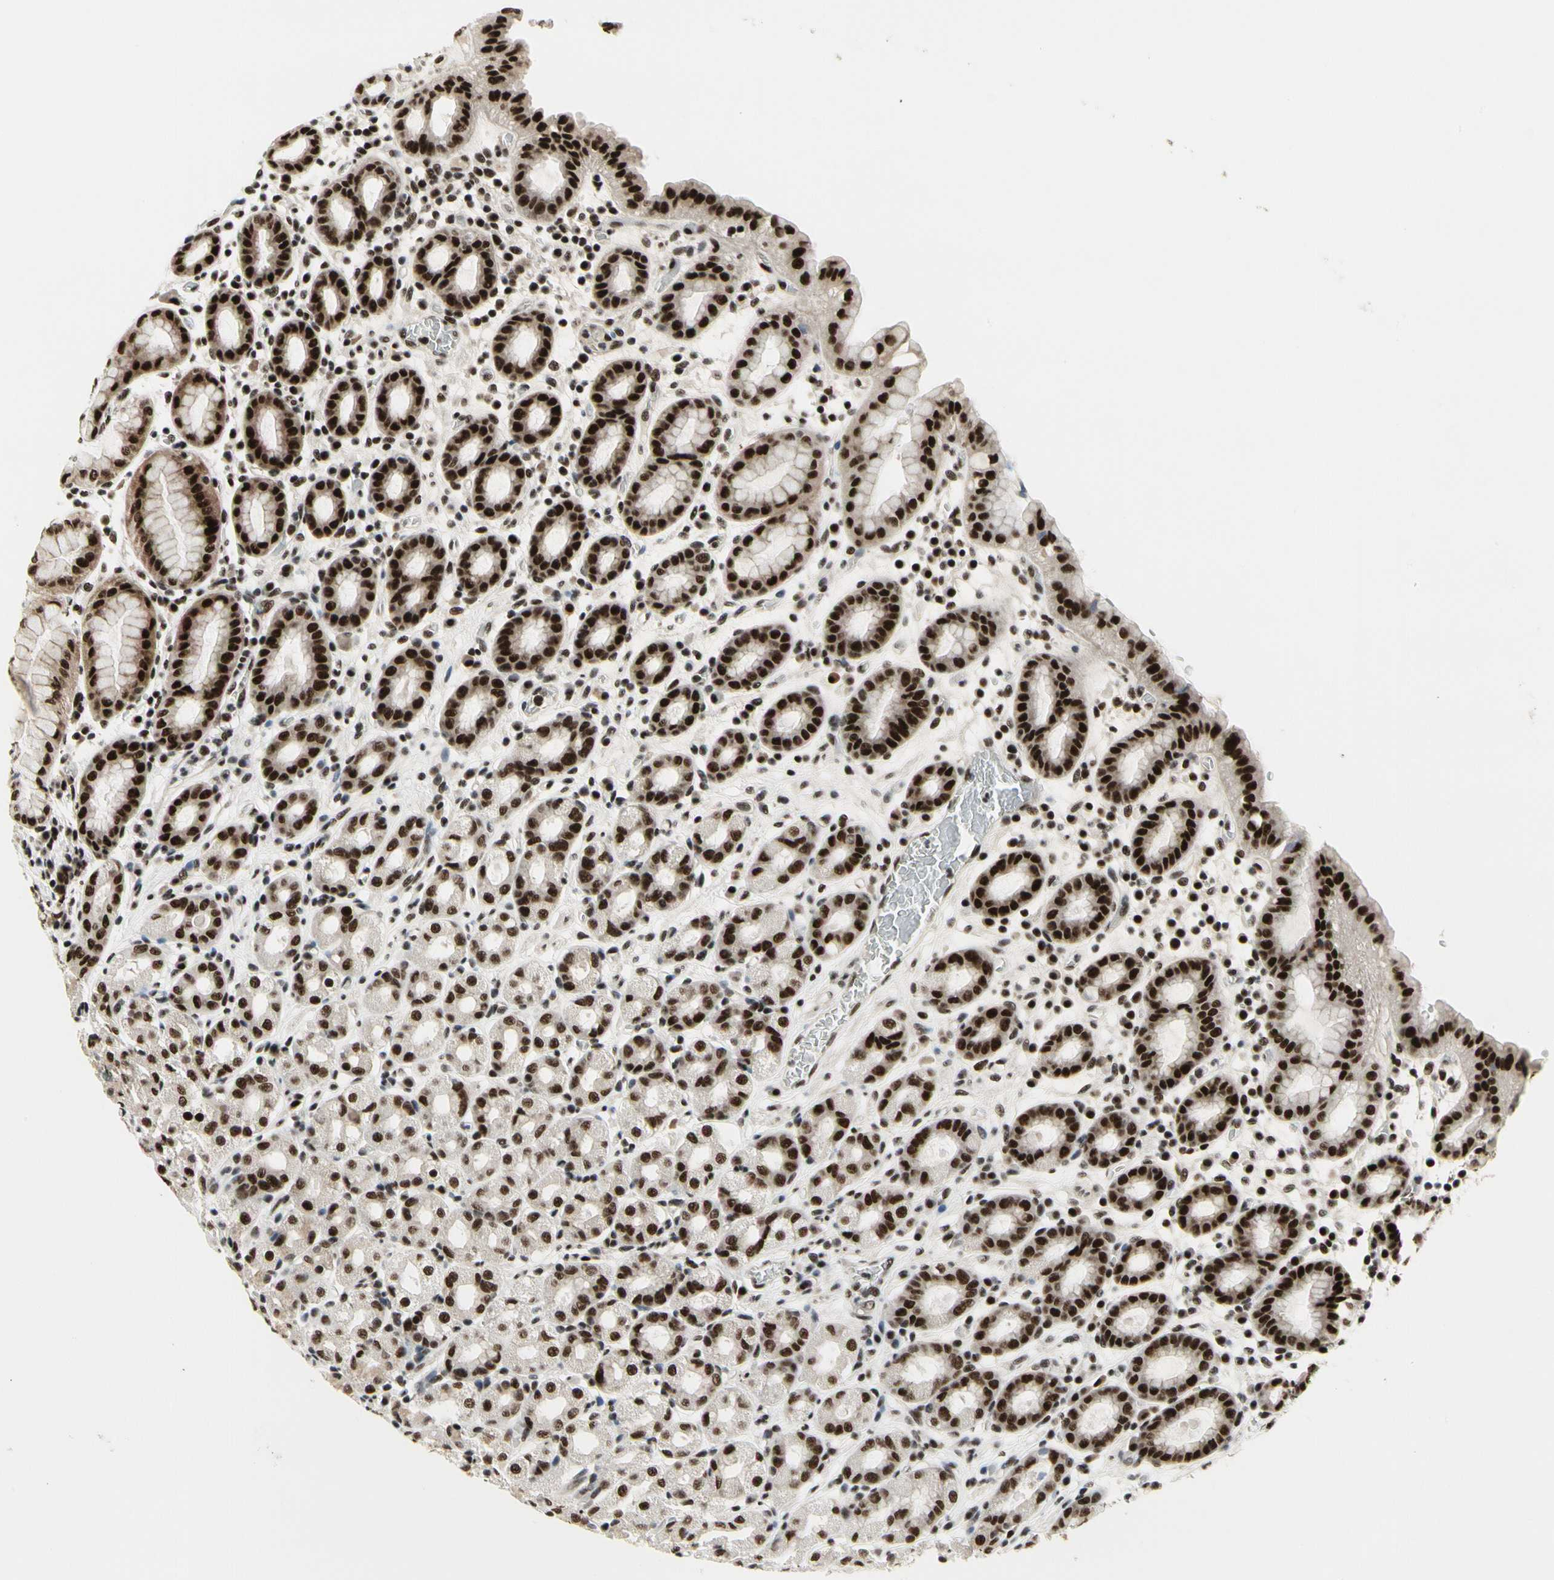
{"staining": {"intensity": "strong", "quantity": ">75%", "location": "cytoplasmic/membranous,nuclear"}, "tissue": "stomach", "cell_type": "Glandular cells", "image_type": "normal", "snomed": [{"axis": "morphology", "description": "Normal tissue, NOS"}, {"axis": "topography", "description": "Stomach, upper"}], "caption": "IHC of benign human stomach shows high levels of strong cytoplasmic/membranous,nuclear staining in about >75% of glandular cells.", "gene": "SRSF11", "patient": {"sex": "male", "age": 68}}